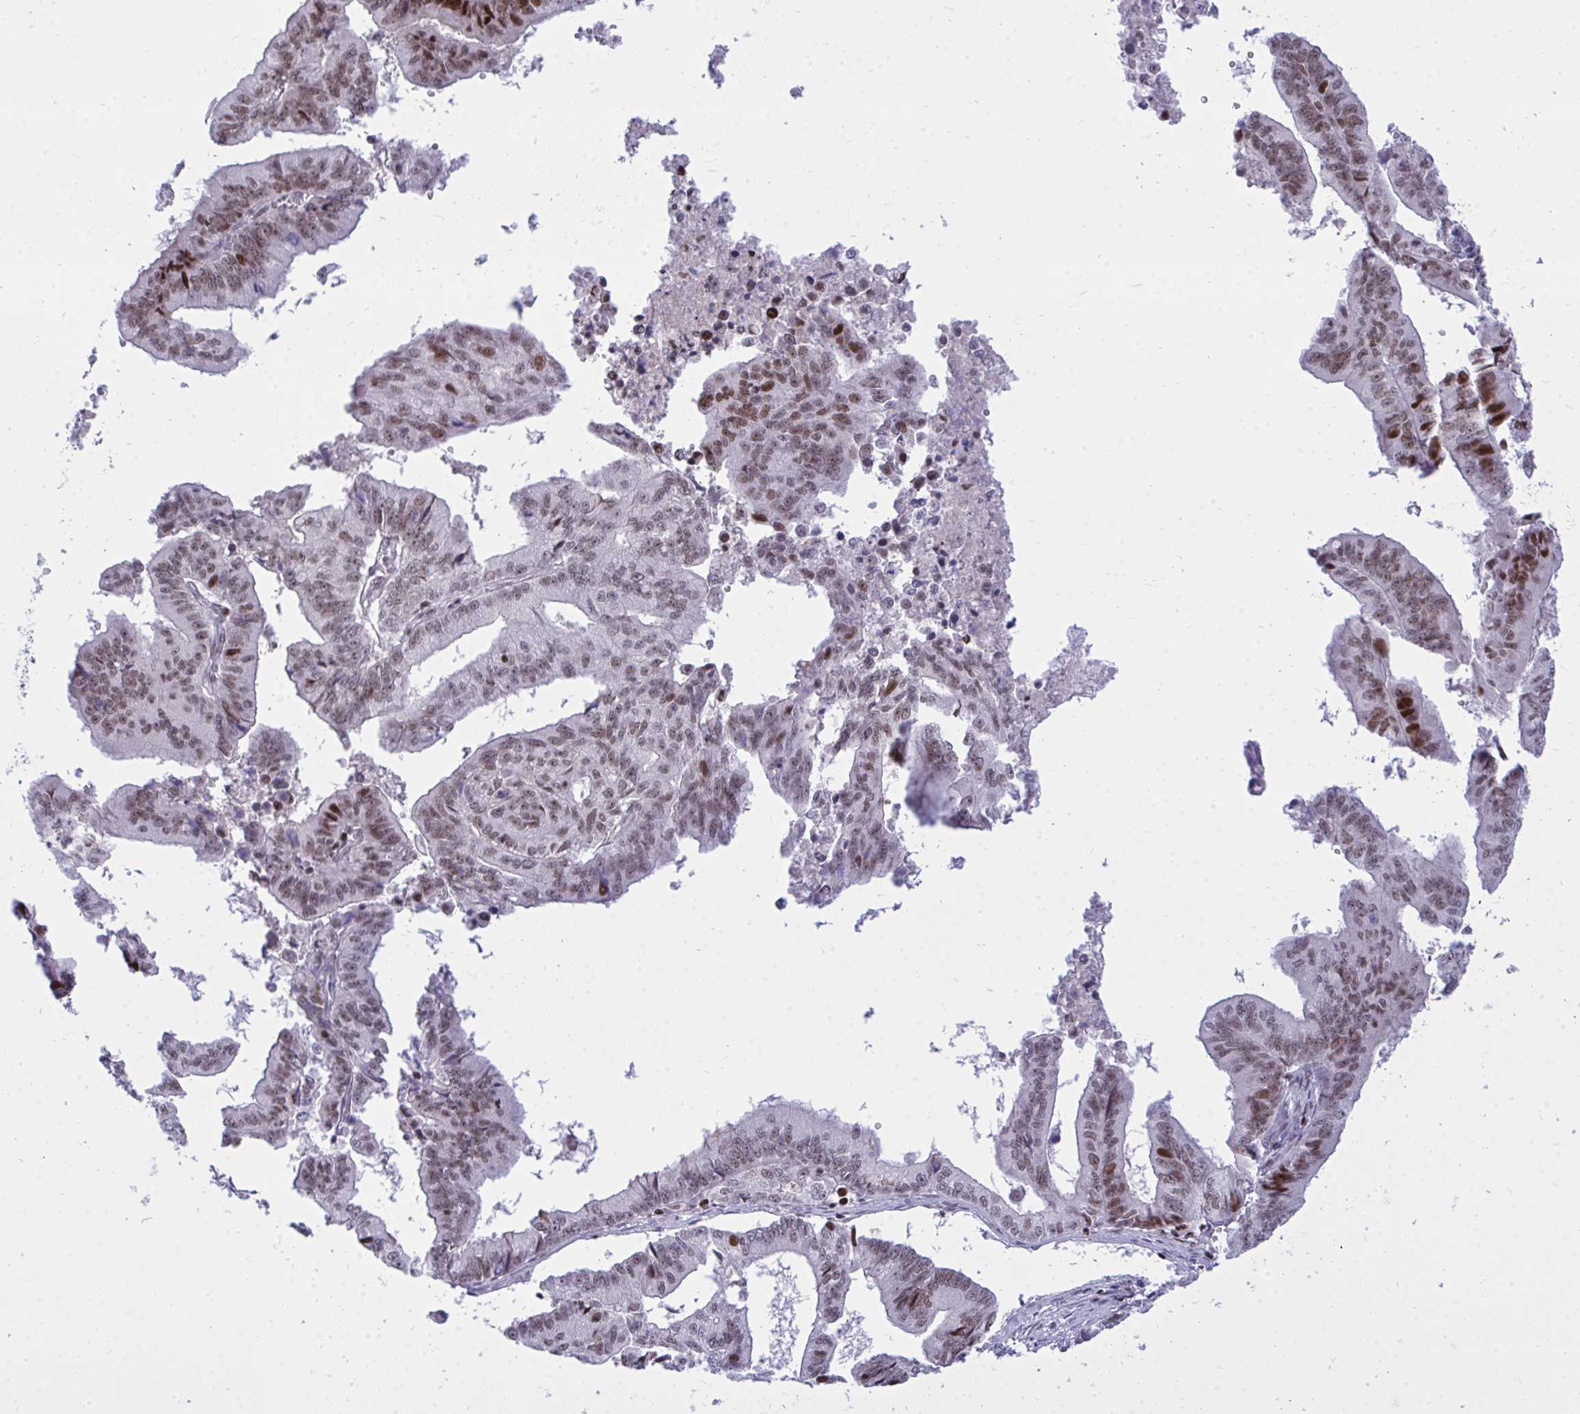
{"staining": {"intensity": "moderate", "quantity": ">75%", "location": "nuclear"}, "tissue": "endometrial cancer", "cell_type": "Tumor cells", "image_type": "cancer", "snomed": [{"axis": "morphology", "description": "Adenocarcinoma, NOS"}, {"axis": "topography", "description": "Endometrium"}], "caption": "A photomicrograph showing moderate nuclear positivity in about >75% of tumor cells in adenocarcinoma (endometrial), as visualized by brown immunohistochemical staining.", "gene": "C14orf39", "patient": {"sex": "female", "age": 65}}